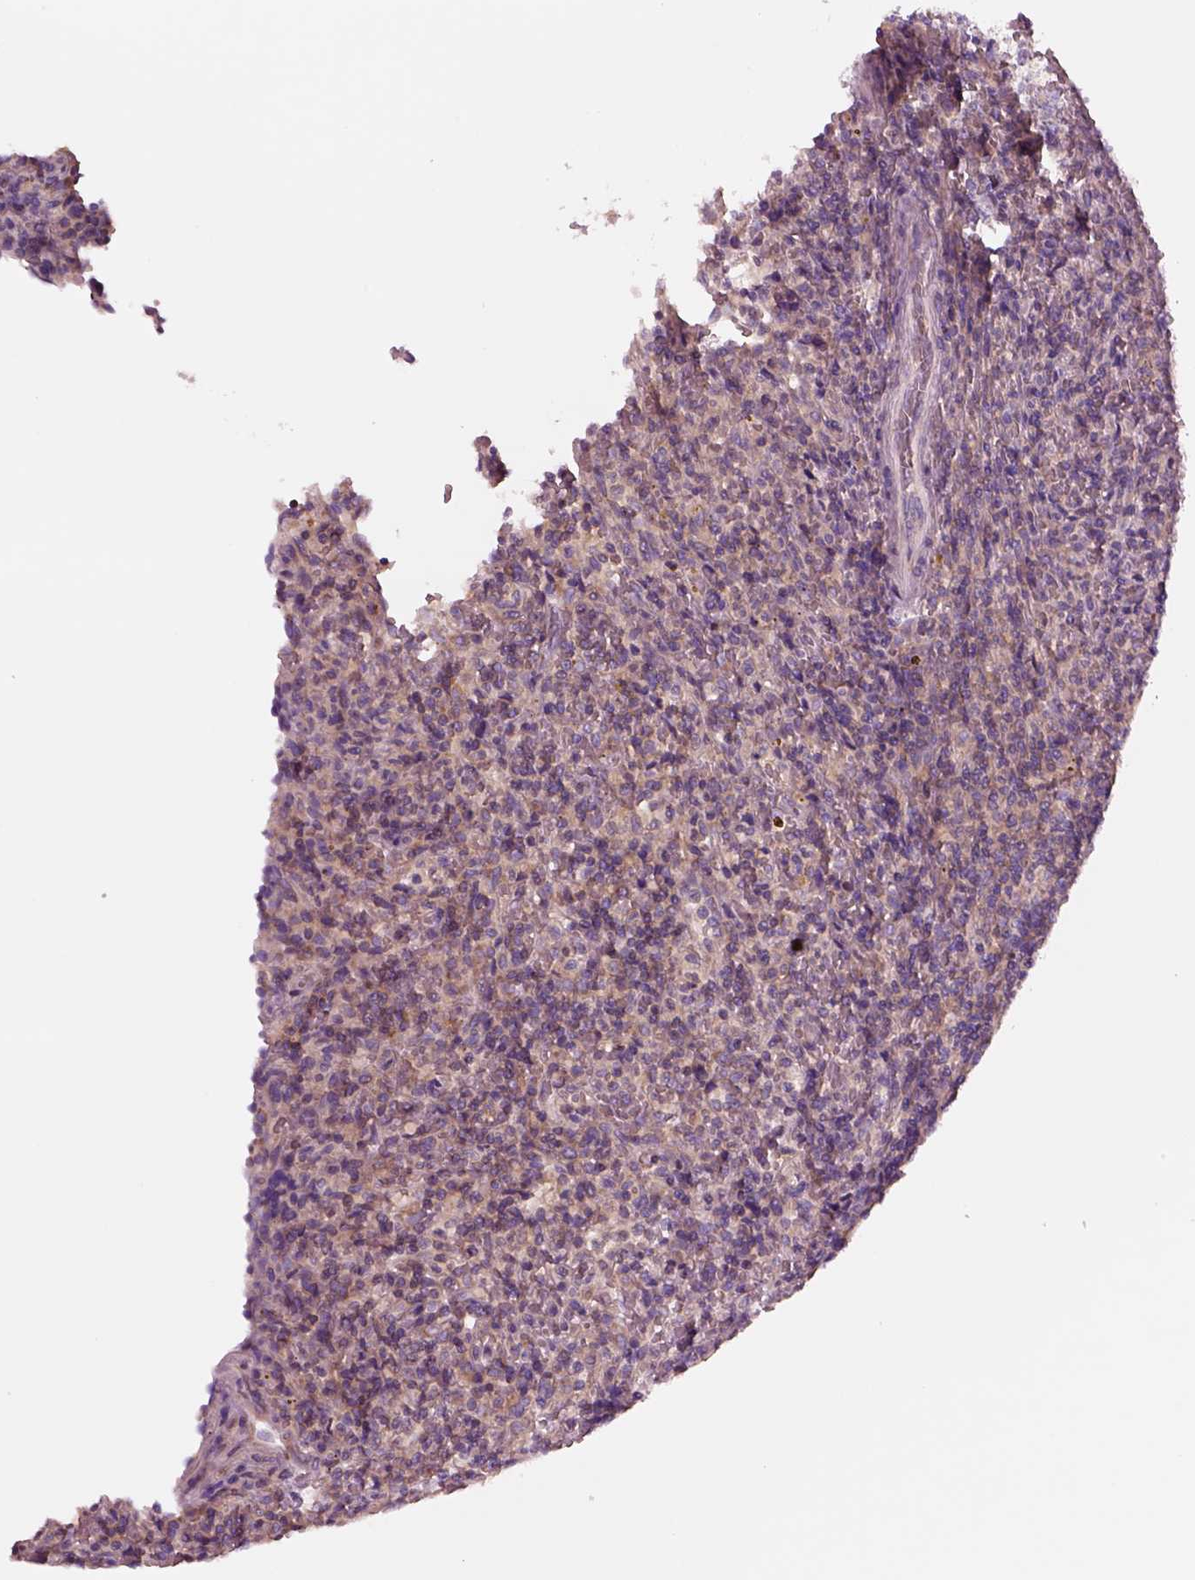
{"staining": {"intensity": "weak", "quantity": ">75%", "location": "cytoplasmic/membranous"}, "tissue": "lymphoma", "cell_type": "Tumor cells", "image_type": "cancer", "snomed": [{"axis": "morphology", "description": "Malignant lymphoma, non-Hodgkin's type, Low grade"}, {"axis": "topography", "description": "Spleen"}], "caption": "DAB (3,3'-diaminobenzidine) immunohistochemical staining of low-grade malignant lymphoma, non-Hodgkin's type displays weak cytoplasmic/membranous protein expression in approximately >75% of tumor cells. (DAB (3,3'-diaminobenzidine) = brown stain, brightfield microscopy at high magnification).", "gene": "SEC23A", "patient": {"sex": "female", "age": 70}}